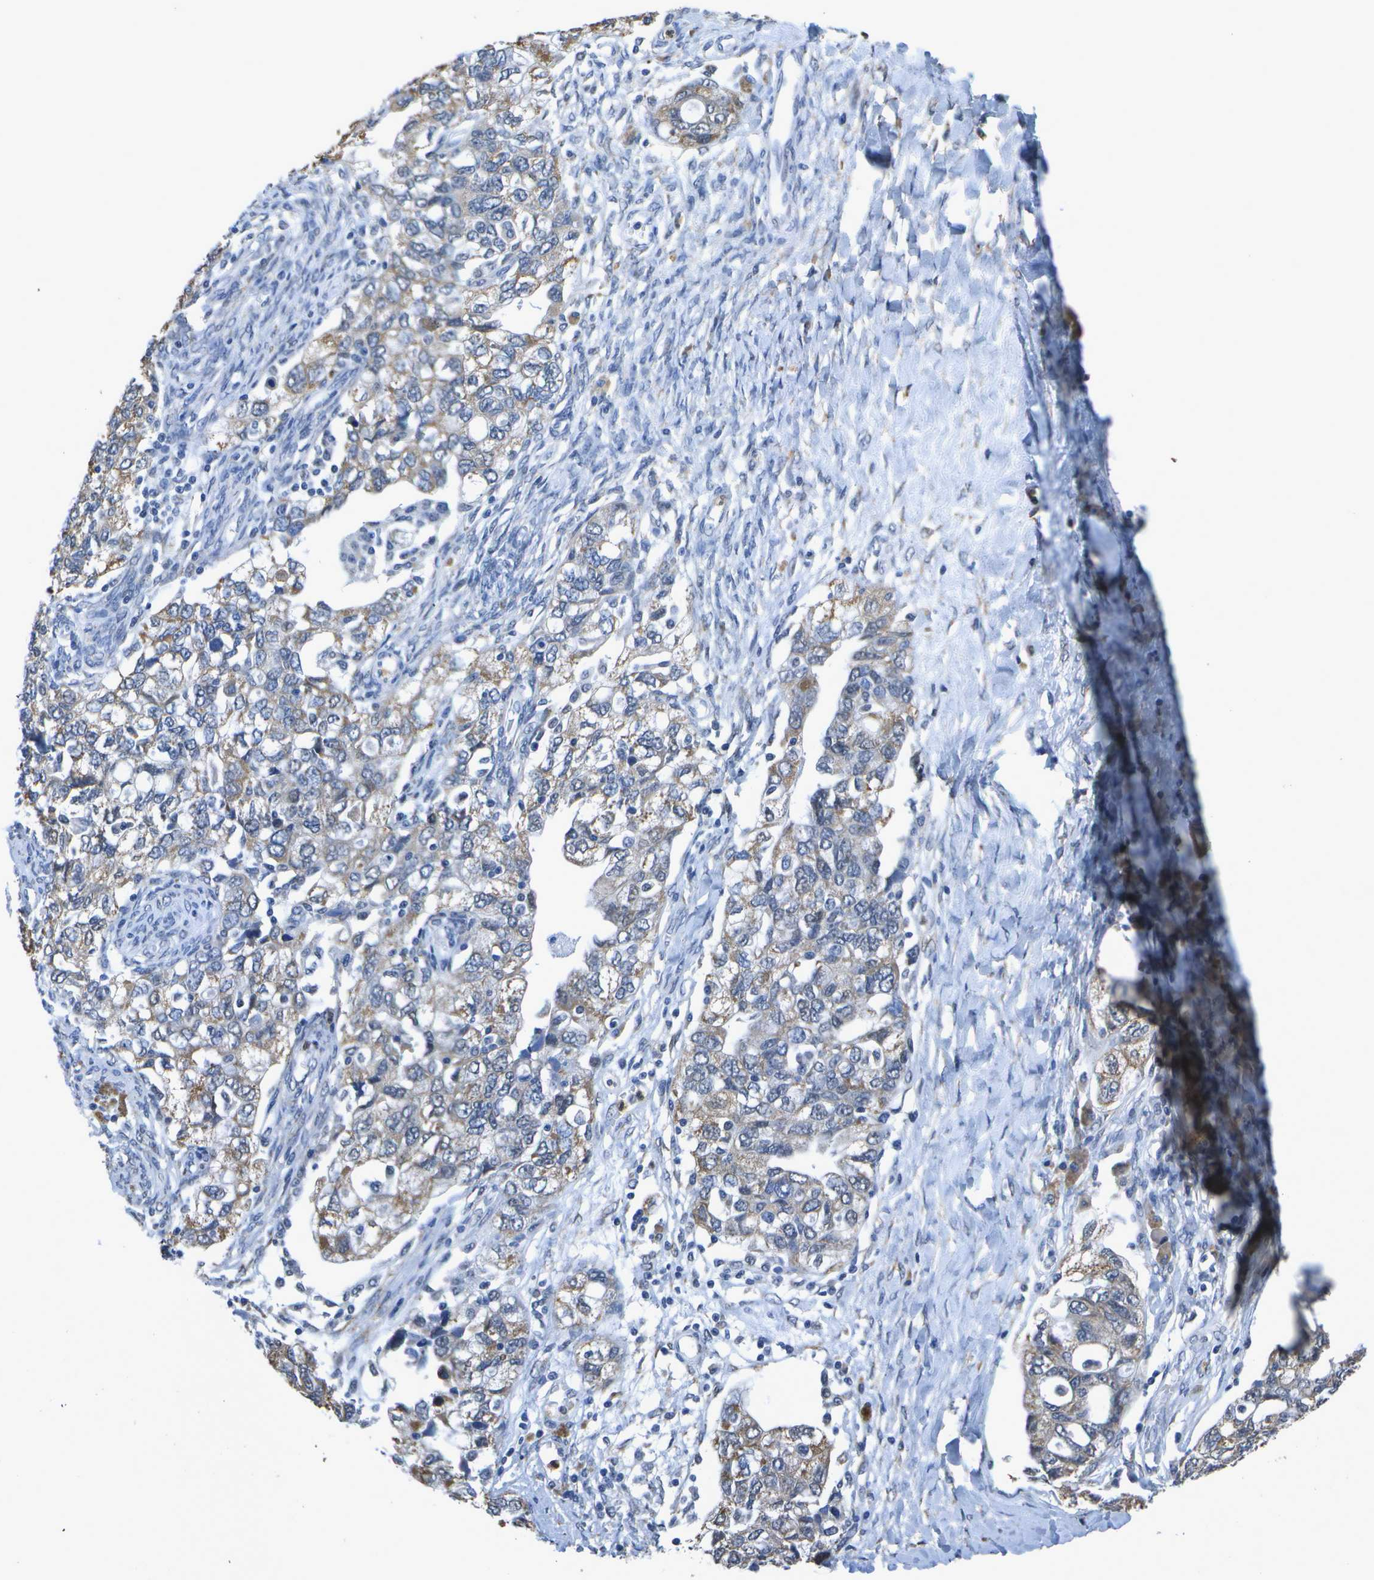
{"staining": {"intensity": "moderate", "quantity": "25%-75%", "location": "cytoplasmic/membranous"}, "tissue": "ovarian cancer", "cell_type": "Tumor cells", "image_type": "cancer", "snomed": [{"axis": "morphology", "description": "Carcinoma, NOS"}, {"axis": "morphology", "description": "Cystadenocarcinoma, serous, NOS"}, {"axis": "topography", "description": "Ovary"}], "caption": "IHC (DAB (3,3'-diaminobenzidine)) staining of ovarian cancer (serous cystadenocarcinoma) shows moderate cytoplasmic/membranous protein positivity in about 25%-75% of tumor cells.", "gene": "DSE", "patient": {"sex": "female", "age": 69}}